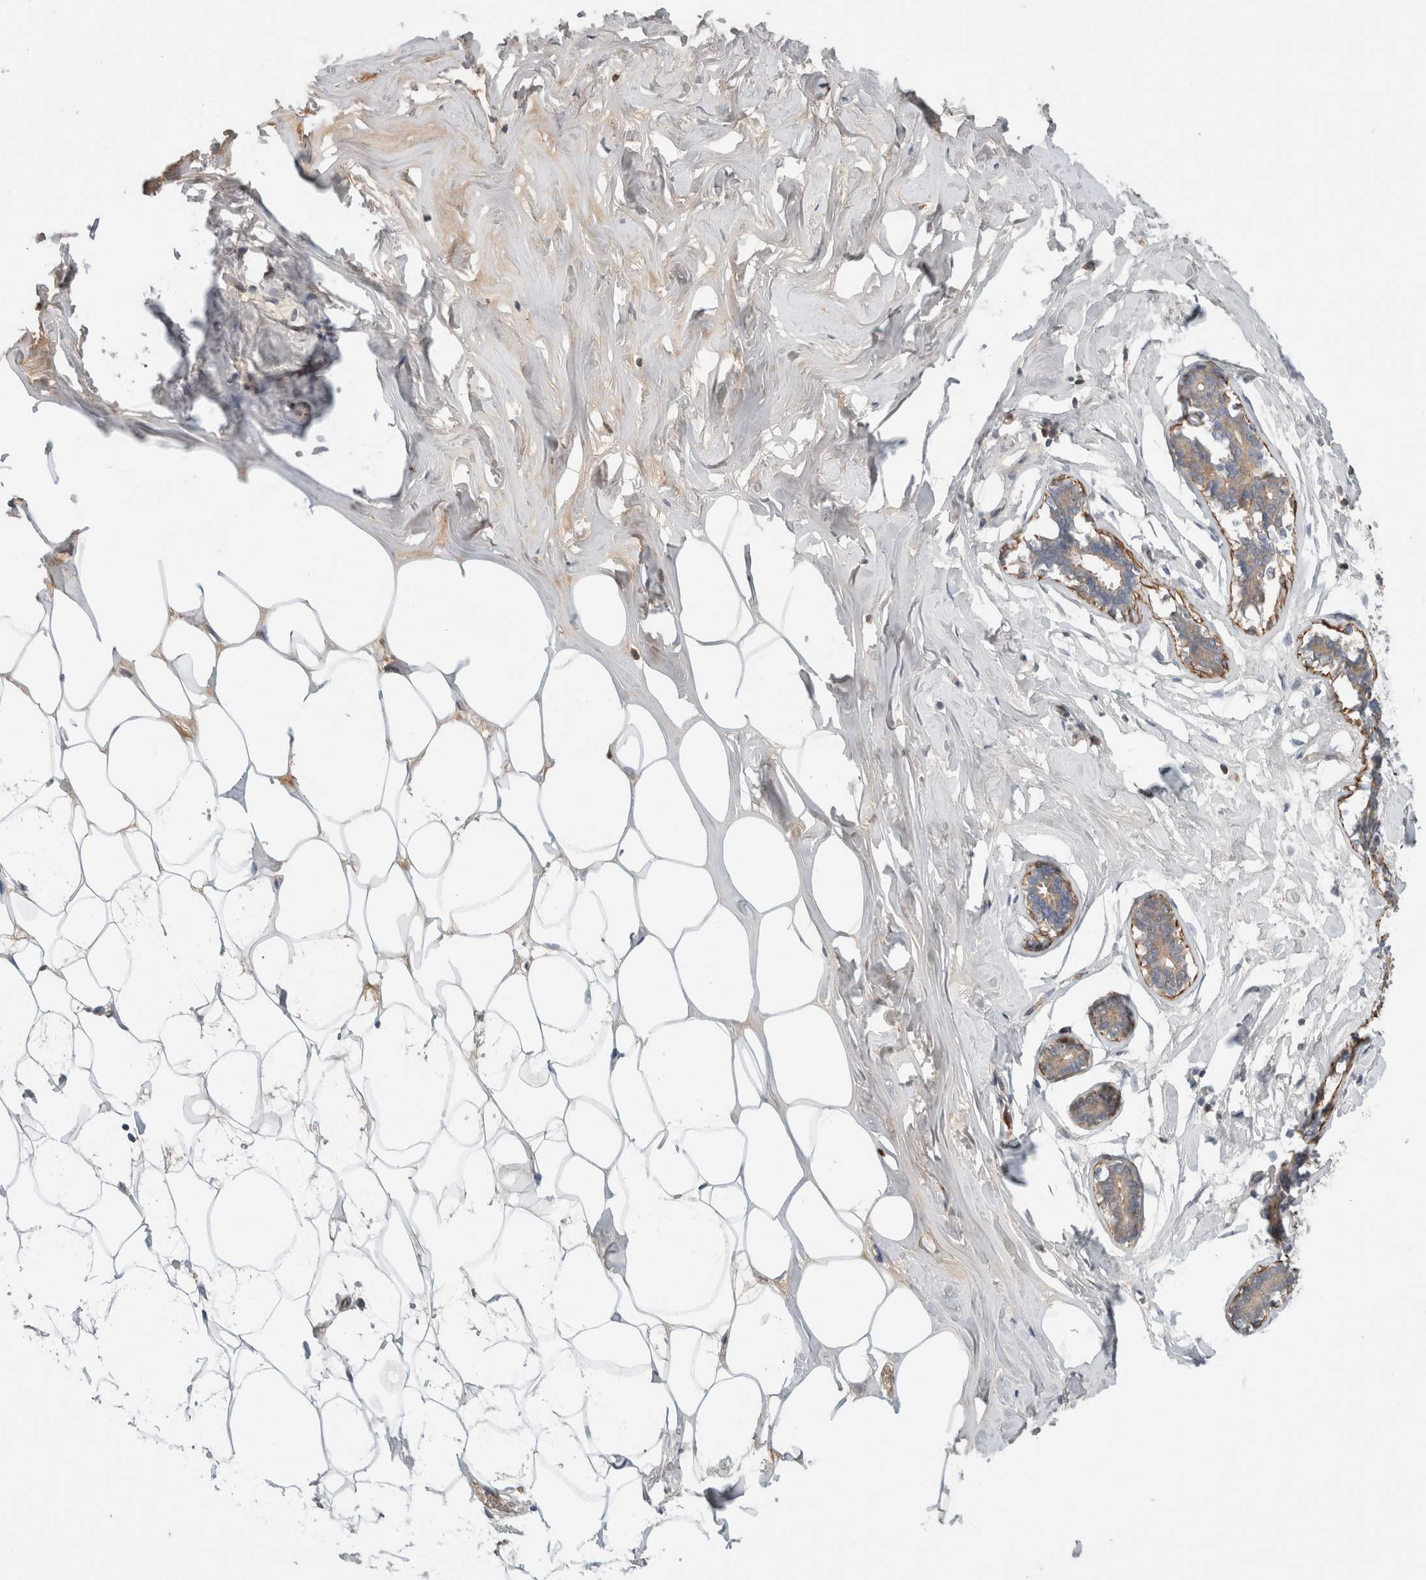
{"staining": {"intensity": "weak", "quantity": "<25%", "location": "cytoplasmic/membranous"}, "tissue": "adipose tissue", "cell_type": "Adipocytes", "image_type": "normal", "snomed": [{"axis": "morphology", "description": "Normal tissue, NOS"}, {"axis": "morphology", "description": "Fibrosis, NOS"}, {"axis": "topography", "description": "Breast"}, {"axis": "topography", "description": "Adipose tissue"}], "caption": "Immunohistochemistry (IHC) of normal human adipose tissue demonstrates no expression in adipocytes. (IHC, brightfield microscopy, high magnification).", "gene": "CFI", "patient": {"sex": "female", "age": 39}}